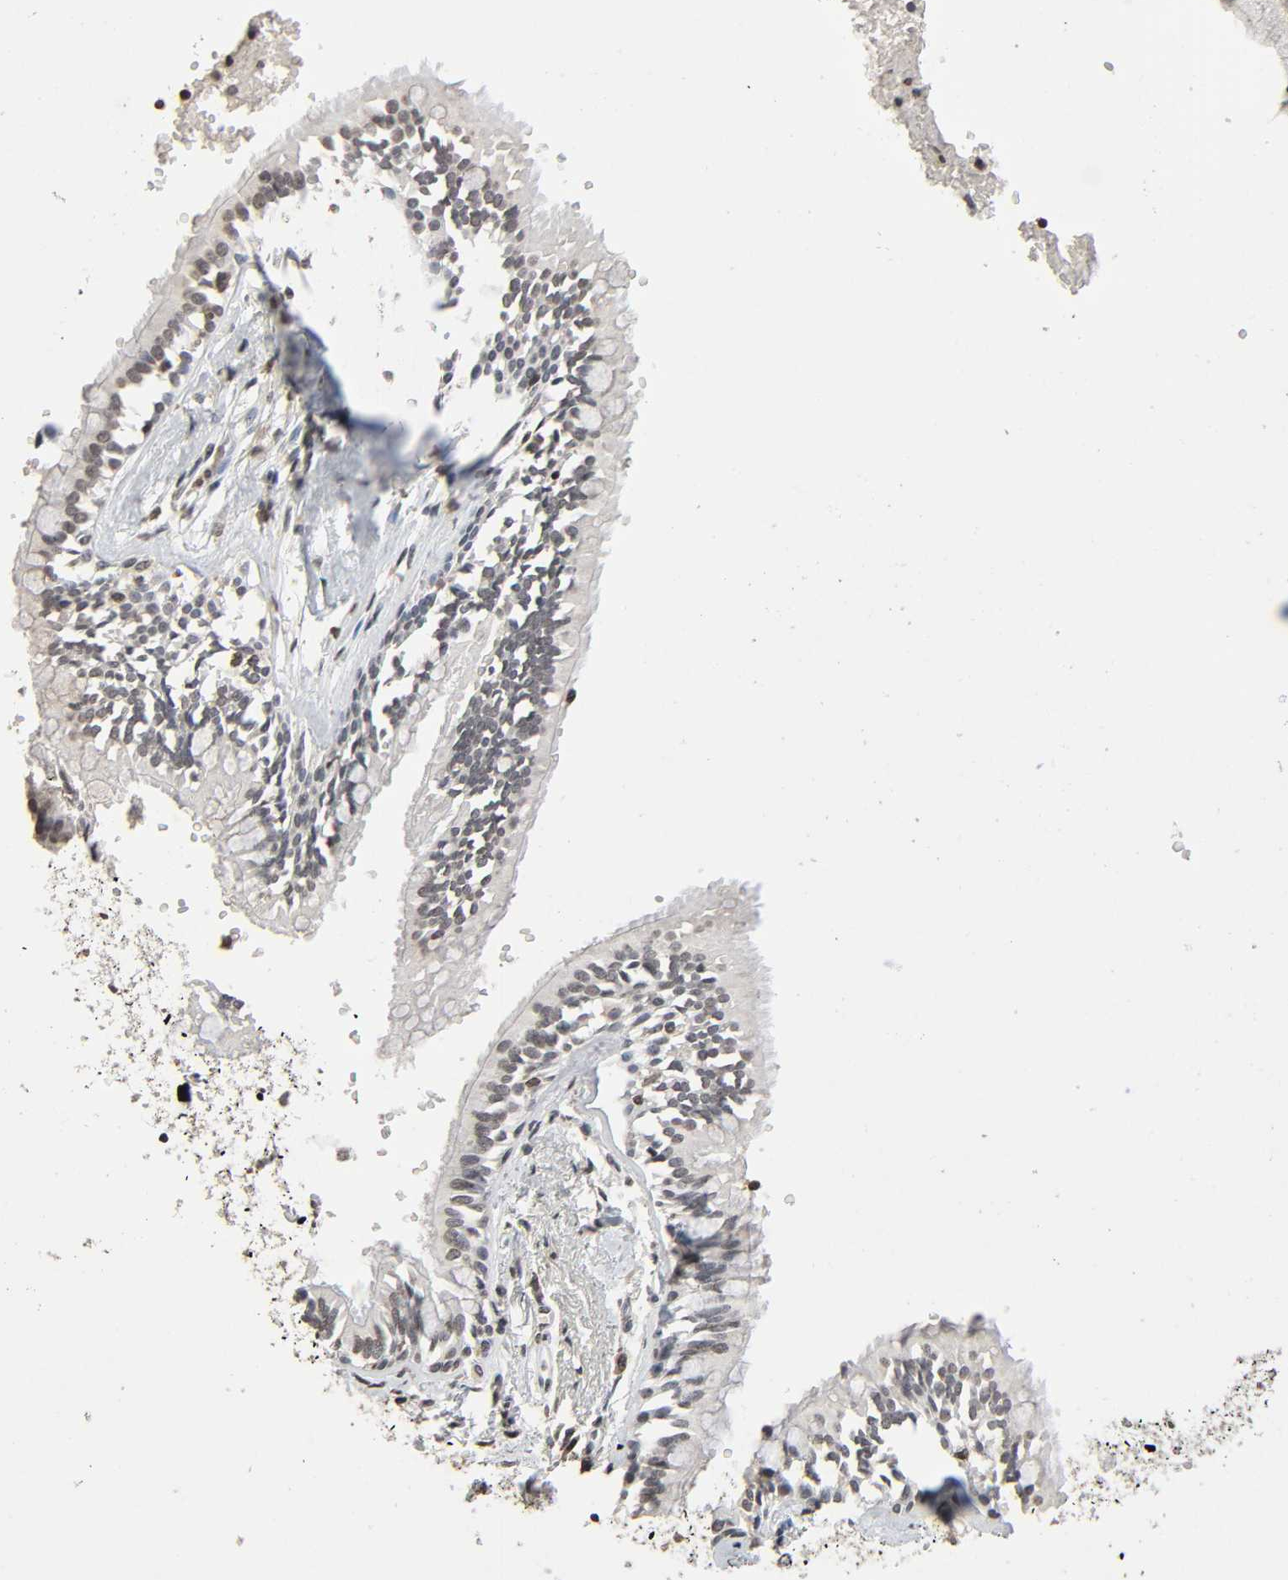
{"staining": {"intensity": "negative", "quantity": "none", "location": "none"}, "tissue": "bronchus", "cell_type": "Respiratory epithelial cells", "image_type": "normal", "snomed": [{"axis": "morphology", "description": "Normal tissue, NOS"}, {"axis": "topography", "description": "Bronchus"}, {"axis": "topography", "description": "Lung"}], "caption": "DAB immunohistochemical staining of unremarkable human bronchus demonstrates no significant staining in respiratory epithelial cells.", "gene": "STK4", "patient": {"sex": "female", "age": 56}}